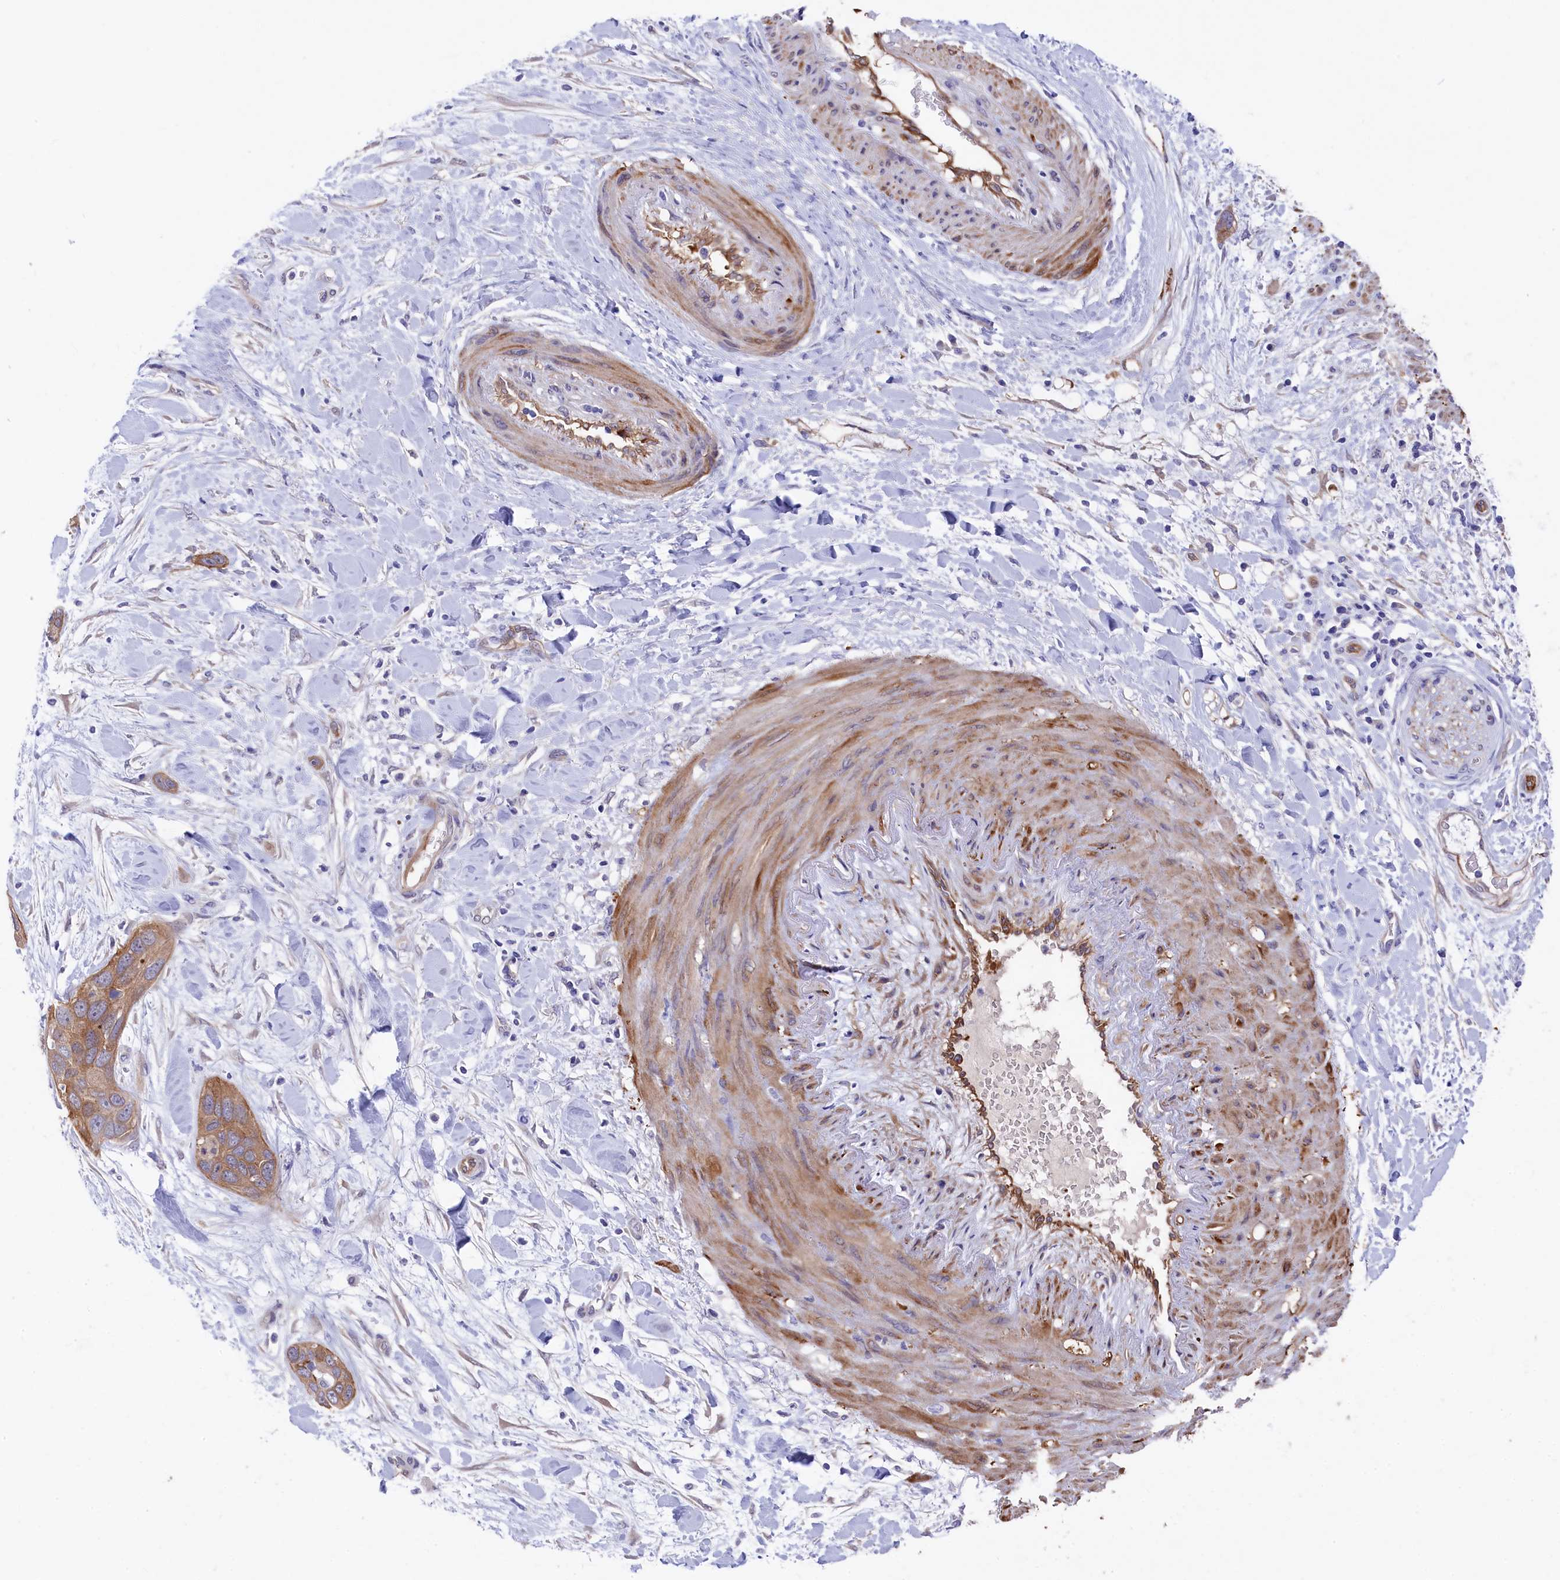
{"staining": {"intensity": "moderate", "quantity": ">75%", "location": "cytoplasmic/membranous"}, "tissue": "pancreatic cancer", "cell_type": "Tumor cells", "image_type": "cancer", "snomed": [{"axis": "morphology", "description": "Adenocarcinoma, NOS"}, {"axis": "topography", "description": "Pancreas"}], "caption": "The histopathology image exhibits a brown stain indicating the presence of a protein in the cytoplasmic/membranous of tumor cells in pancreatic cancer (adenocarcinoma).", "gene": "LHFPL4", "patient": {"sex": "female", "age": 60}}